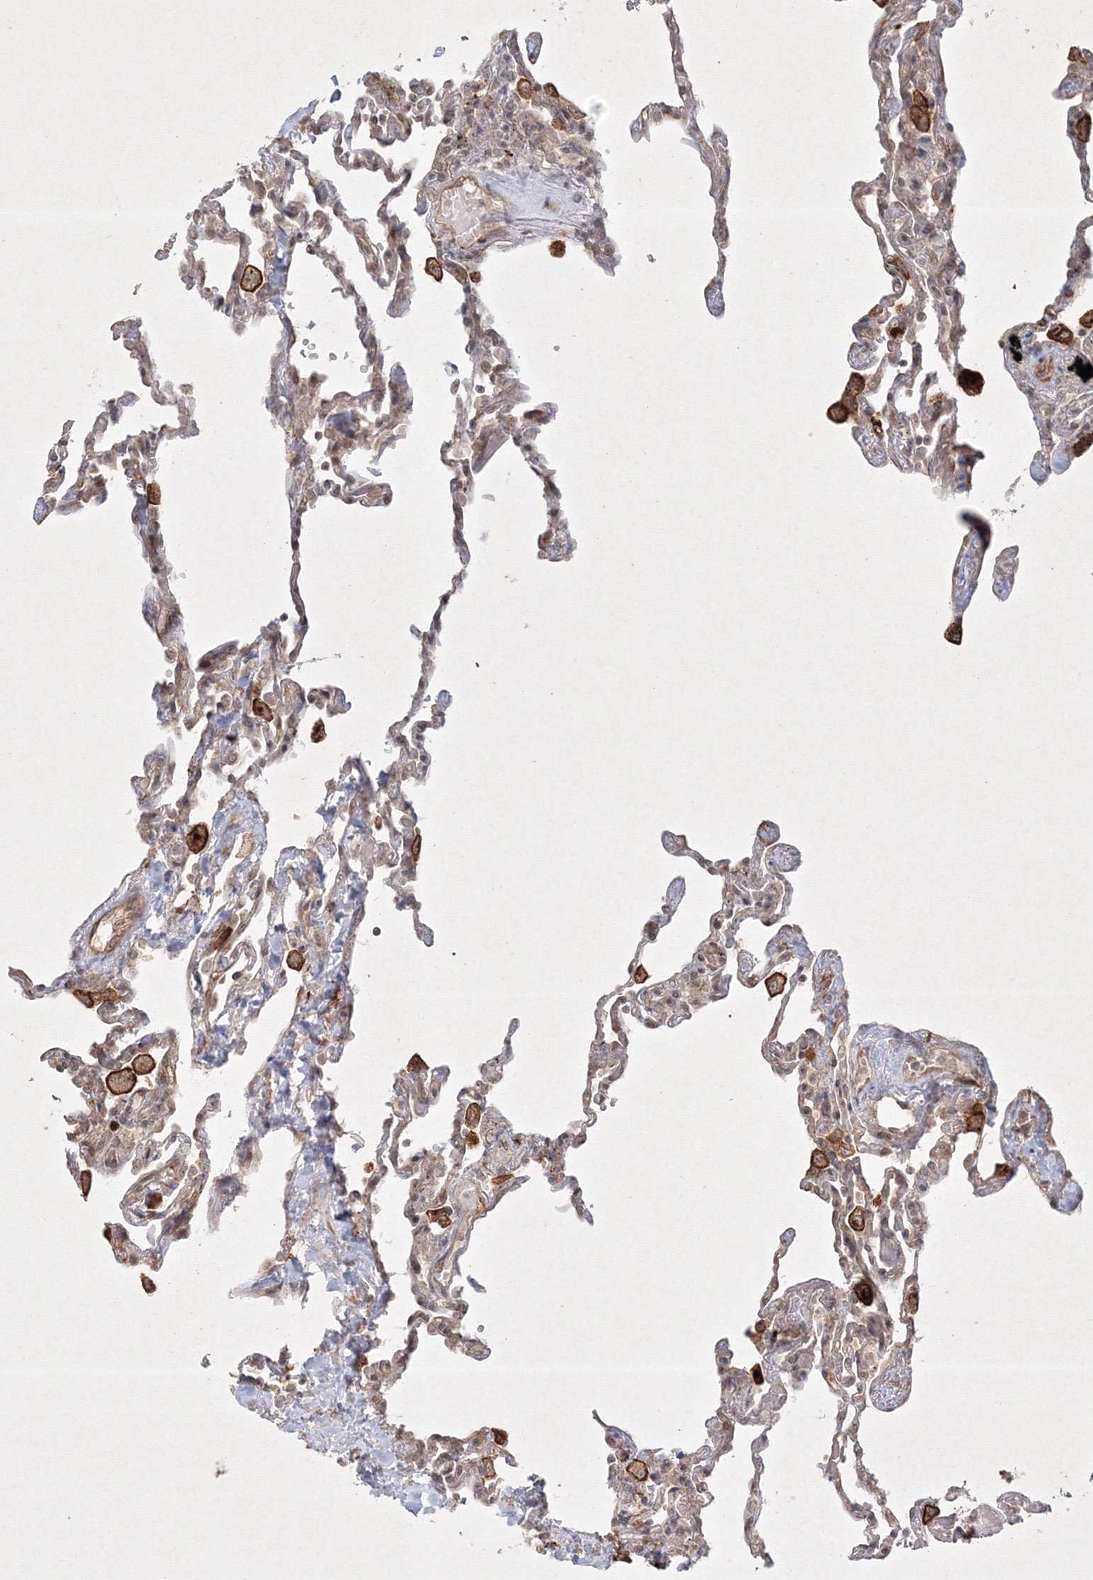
{"staining": {"intensity": "moderate", "quantity": ">75%", "location": "cytoplasmic/membranous,nuclear"}, "tissue": "lung", "cell_type": "Alveolar cells", "image_type": "normal", "snomed": [{"axis": "morphology", "description": "Normal tissue, NOS"}, {"axis": "topography", "description": "Lung"}], "caption": "Human lung stained for a protein (brown) demonstrates moderate cytoplasmic/membranous,nuclear positive expression in approximately >75% of alveolar cells.", "gene": "KIF20A", "patient": {"sex": "male", "age": 59}}